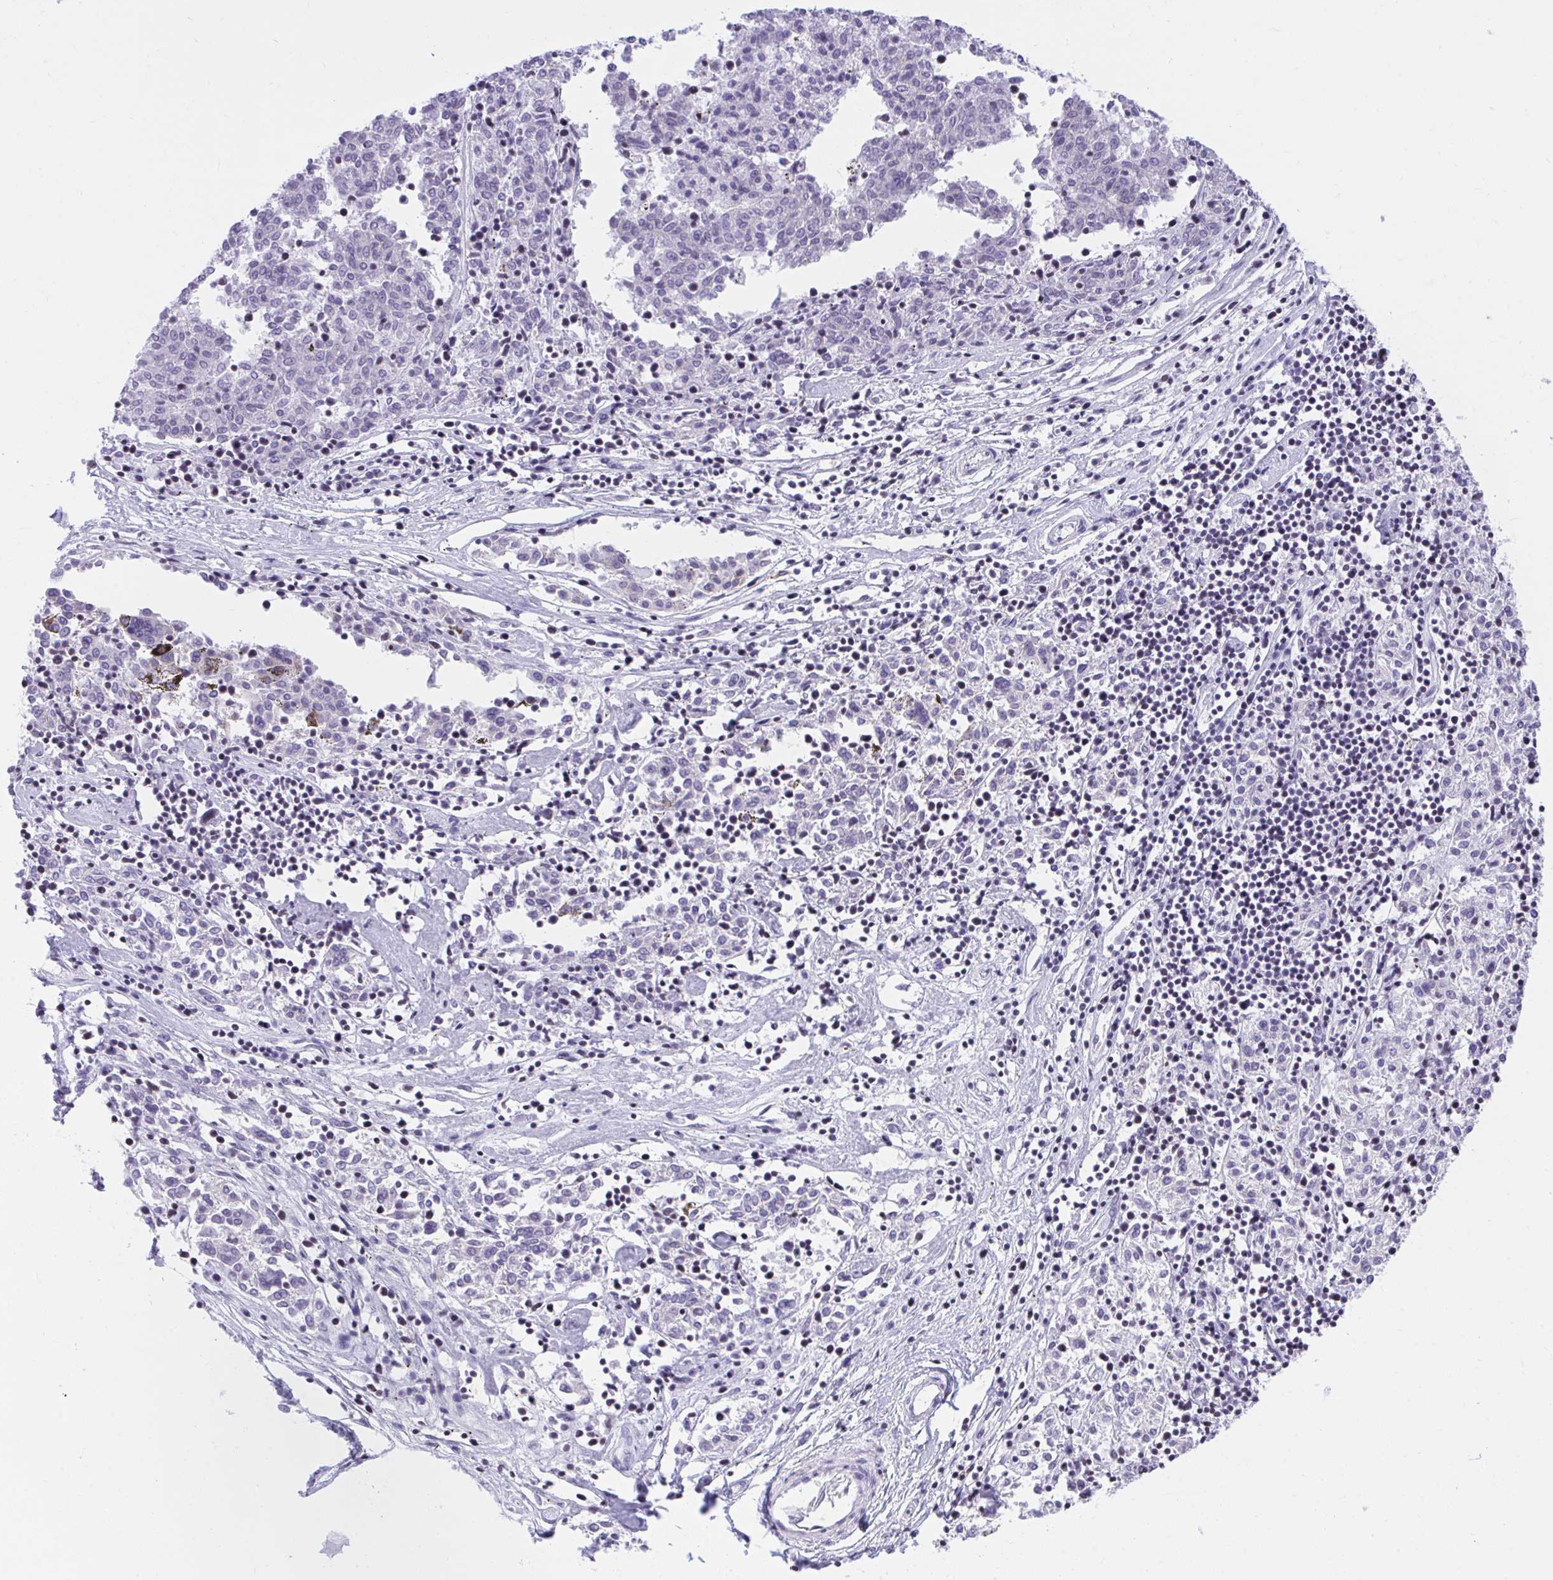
{"staining": {"intensity": "negative", "quantity": "none", "location": "none"}, "tissue": "melanoma", "cell_type": "Tumor cells", "image_type": "cancer", "snomed": [{"axis": "morphology", "description": "Malignant melanoma, NOS"}, {"axis": "topography", "description": "Skin"}], "caption": "This is an immunohistochemistry image of malignant melanoma. There is no staining in tumor cells.", "gene": "KCNN4", "patient": {"sex": "female", "age": 72}}